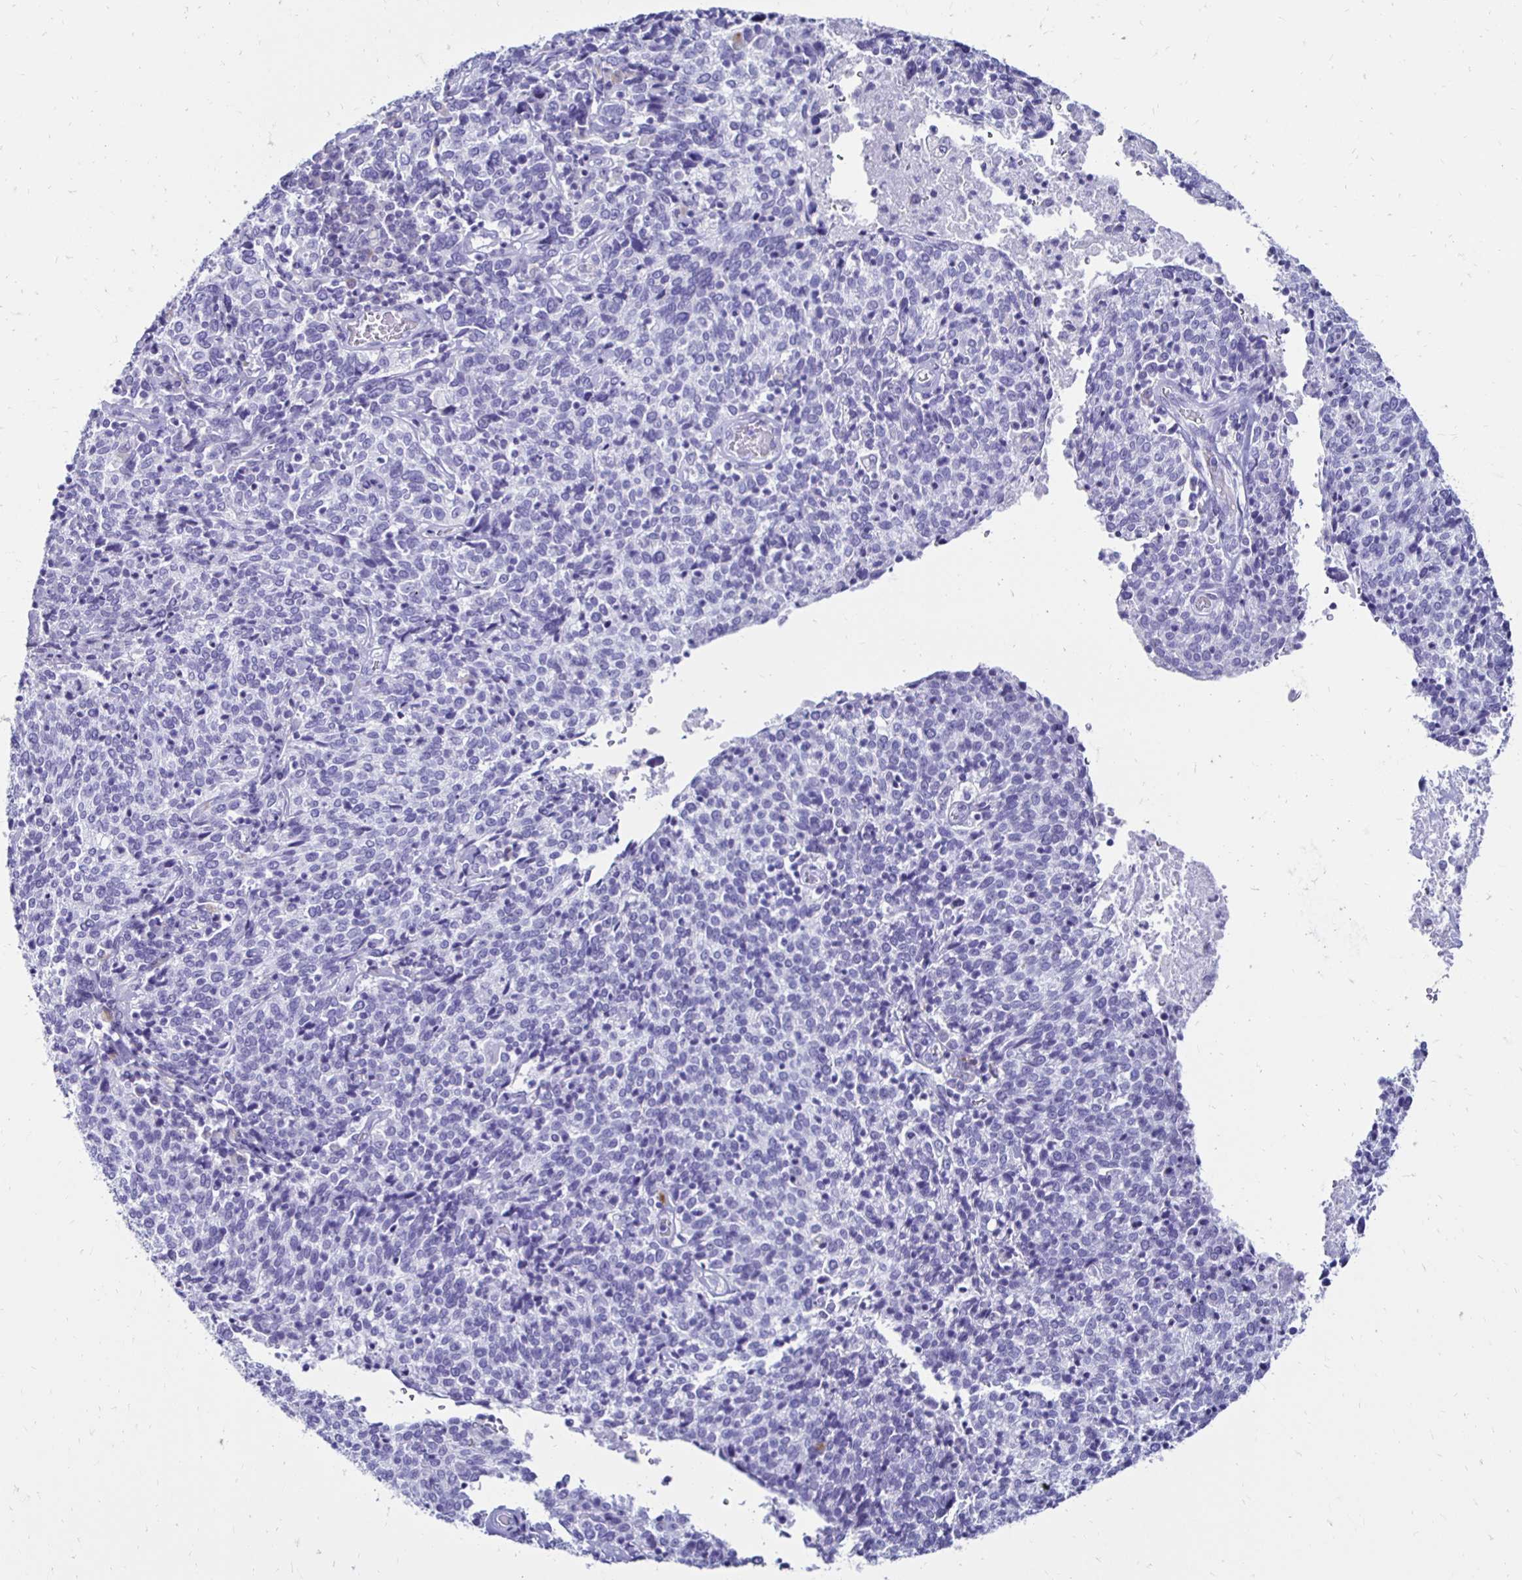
{"staining": {"intensity": "negative", "quantity": "none", "location": "none"}, "tissue": "cervical cancer", "cell_type": "Tumor cells", "image_type": "cancer", "snomed": [{"axis": "morphology", "description": "Squamous cell carcinoma, NOS"}, {"axis": "topography", "description": "Cervix"}], "caption": "DAB immunohistochemical staining of human cervical cancer (squamous cell carcinoma) reveals no significant positivity in tumor cells.", "gene": "CST5", "patient": {"sex": "female", "age": 46}}